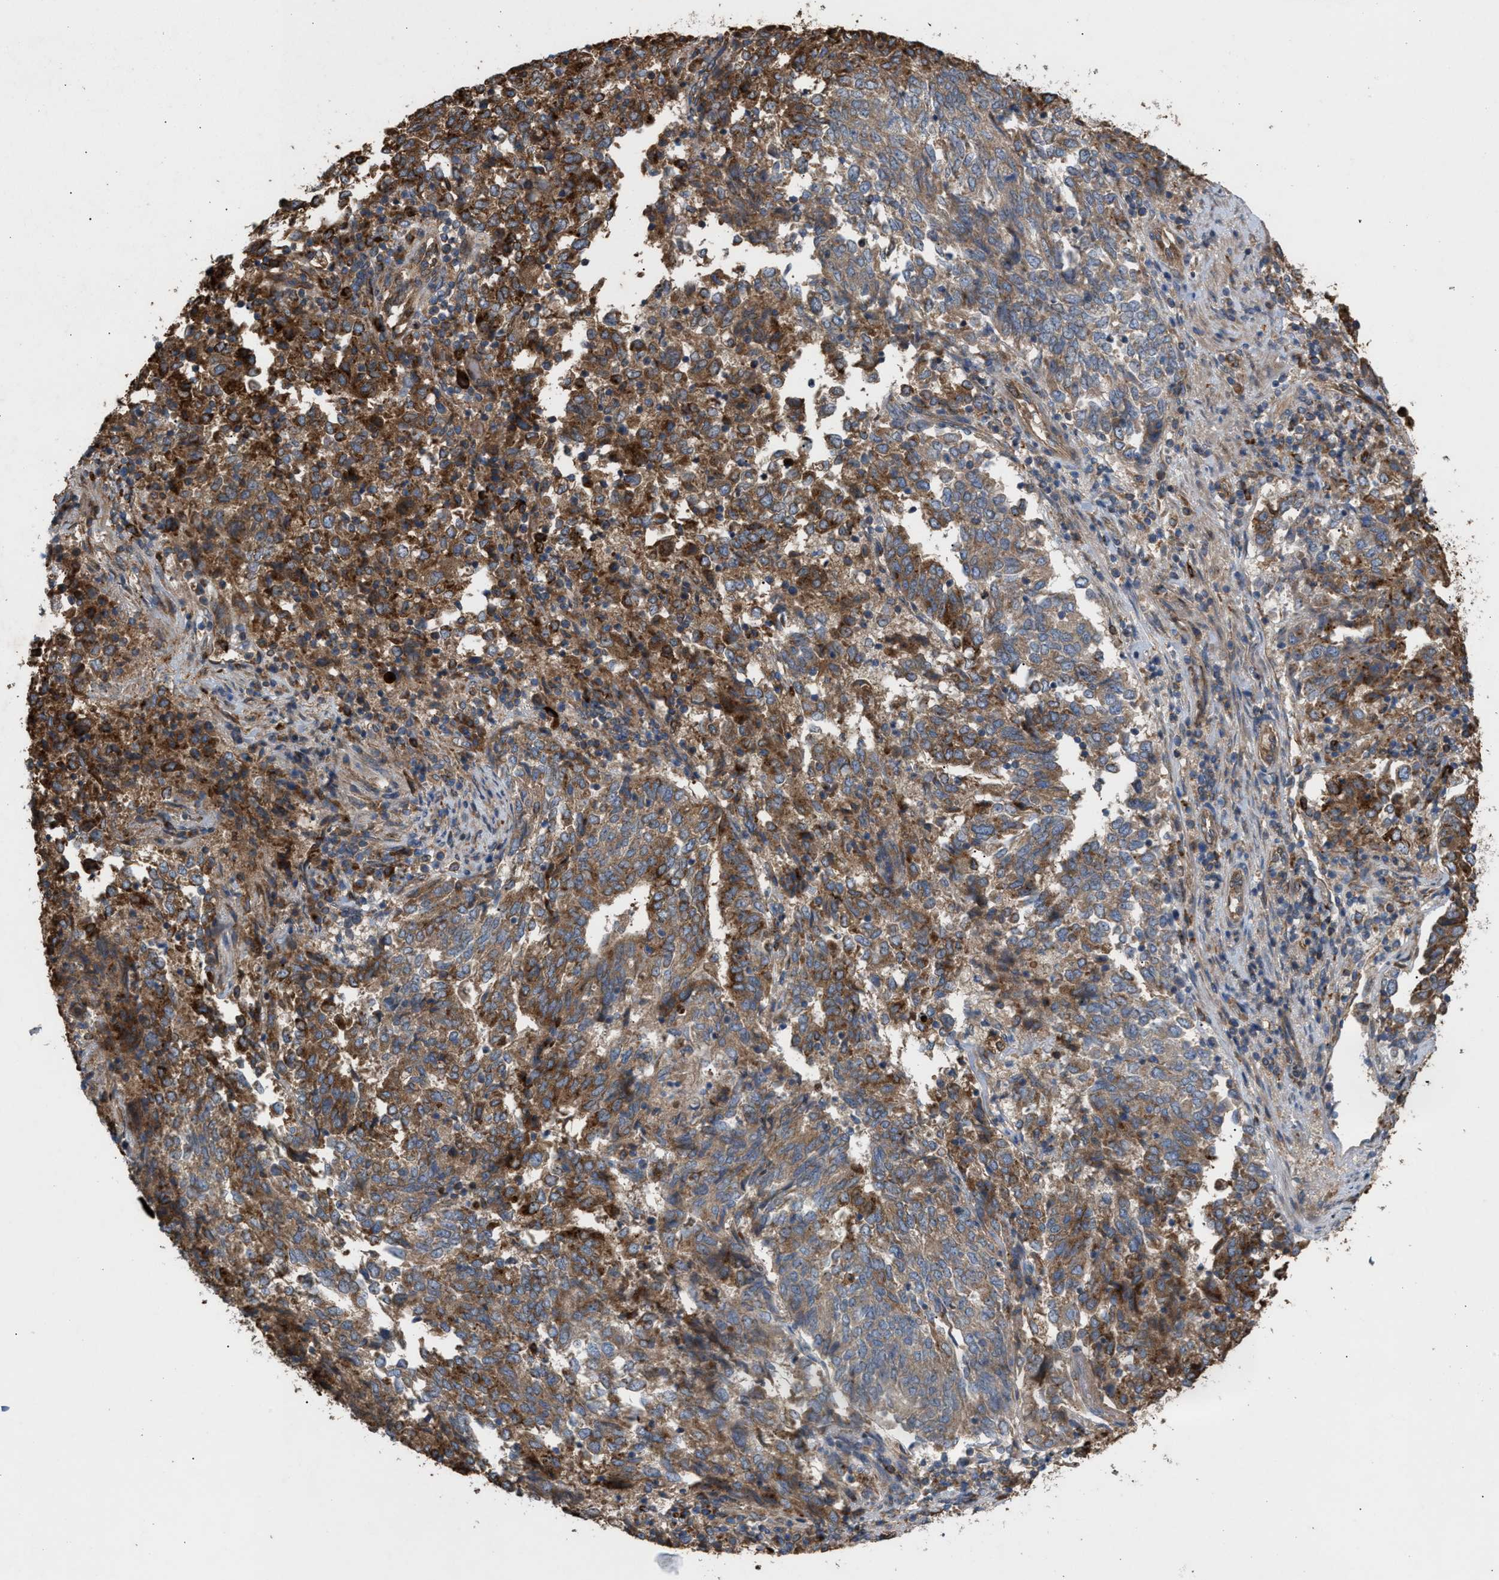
{"staining": {"intensity": "moderate", "quantity": ">75%", "location": "cytoplasmic/membranous"}, "tissue": "endometrial cancer", "cell_type": "Tumor cells", "image_type": "cancer", "snomed": [{"axis": "morphology", "description": "Adenocarcinoma, NOS"}, {"axis": "topography", "description": "Endometrium"}], "caption": "A micrograph of human endometrial cancer (adenocarcinoma) stained for a protein displays moderate cytoplasmic/membranous brown staining in tumor cells.", "gene": "GCC1", "patient": {"sex": "female", "age": 80}}